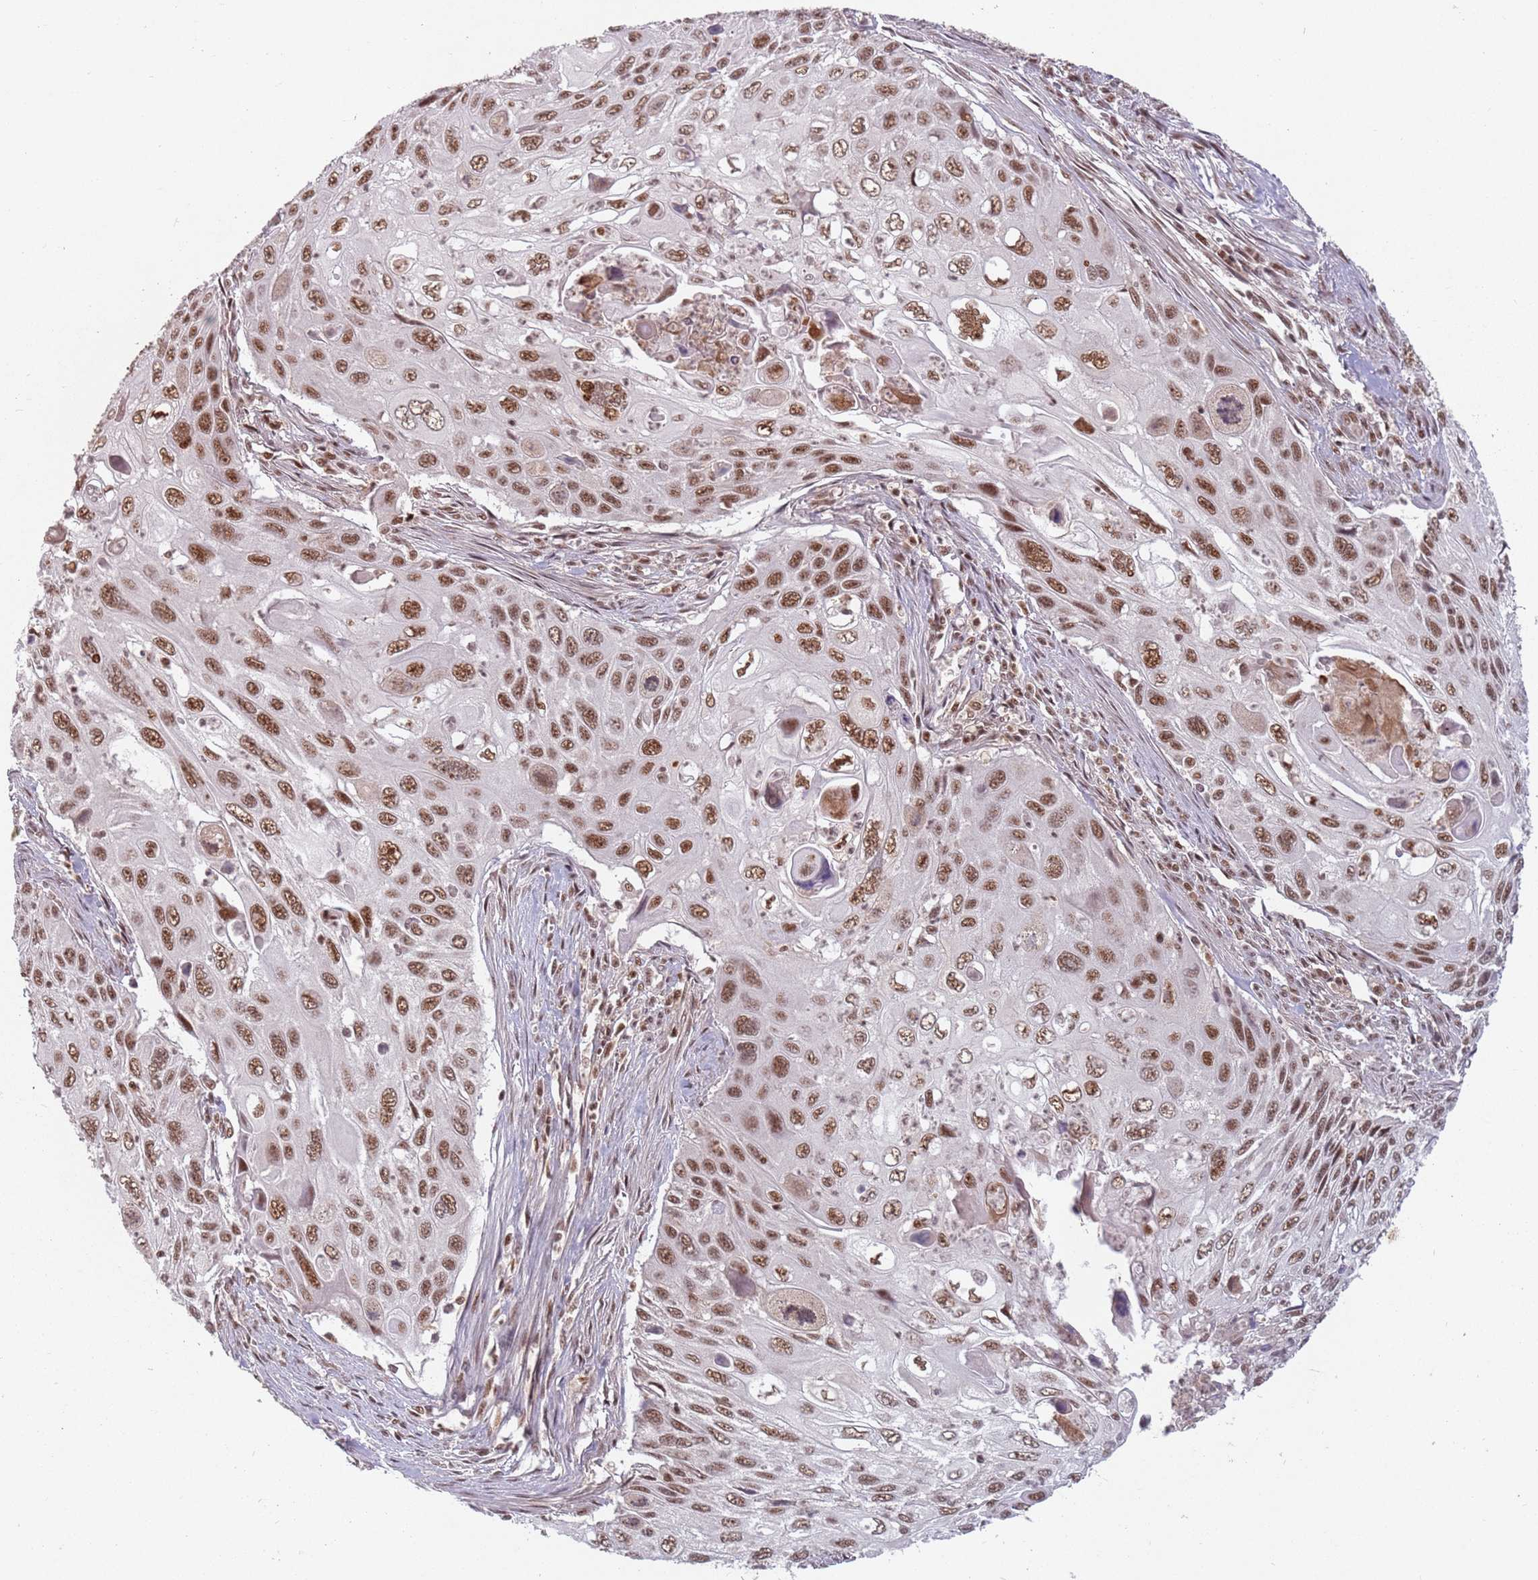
{"staining": {"intensity": "moderate", "quantity": ">75%", "location": "nuclear"}, "tissue": "cervical cancer", "cell_type": "Tumor cells", "image_type": "cancer", "snomed": [{"axis": "morphology", "description": "Squamous cell carcinoma, NOS"}, {"axis": "topography", "description": "Cervix"}], "caption": "A micrograph showing moderate nuclear staining in approximately >75% of tumor cells in cervical squamous cell carcinoma, as visualized by brown immunohistochemical staining.", "gene": "NCBP1", "patient": {"sex": "female", "age": 70}}